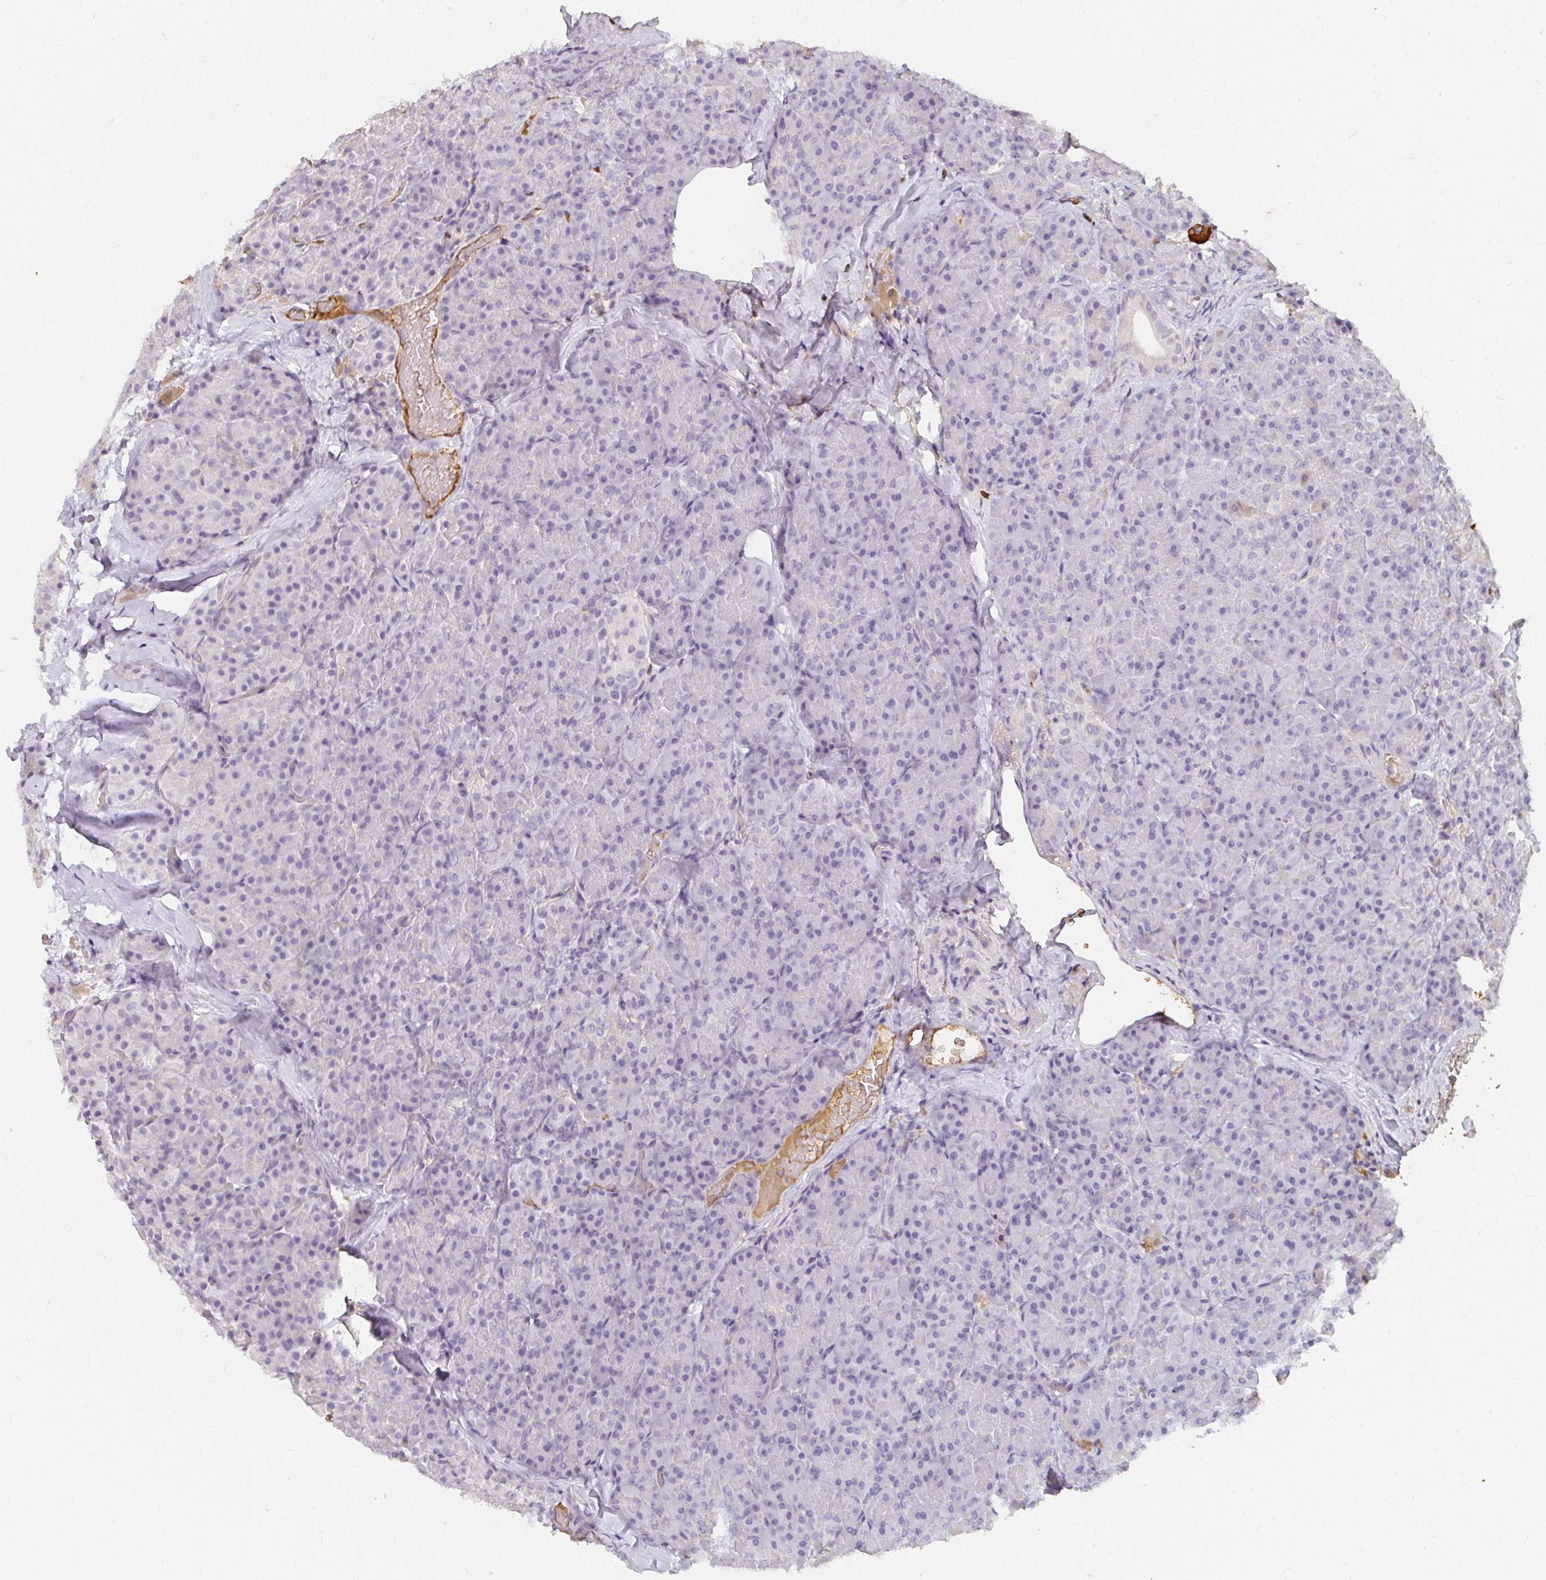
{"staining": {"intensity": "negative", "quantity": "none", "location": "none"}, "tissue": "pancreas", "cell_type": "Exocrine glandular cells", "image_type": "normal", "snomed": [{"axis": "morphology", "description": "Normal tissue, NOS"}, {"axis": "topography", "description": "Pancreas"}], "caption": "Immunohistochemistry photomicrograph of normal human pancreas stained for a protein (brown), which displays no staining in exocrine glandular cells.", "gene": "LOXL4", "patient": {"sex": "male", "age": 57}}